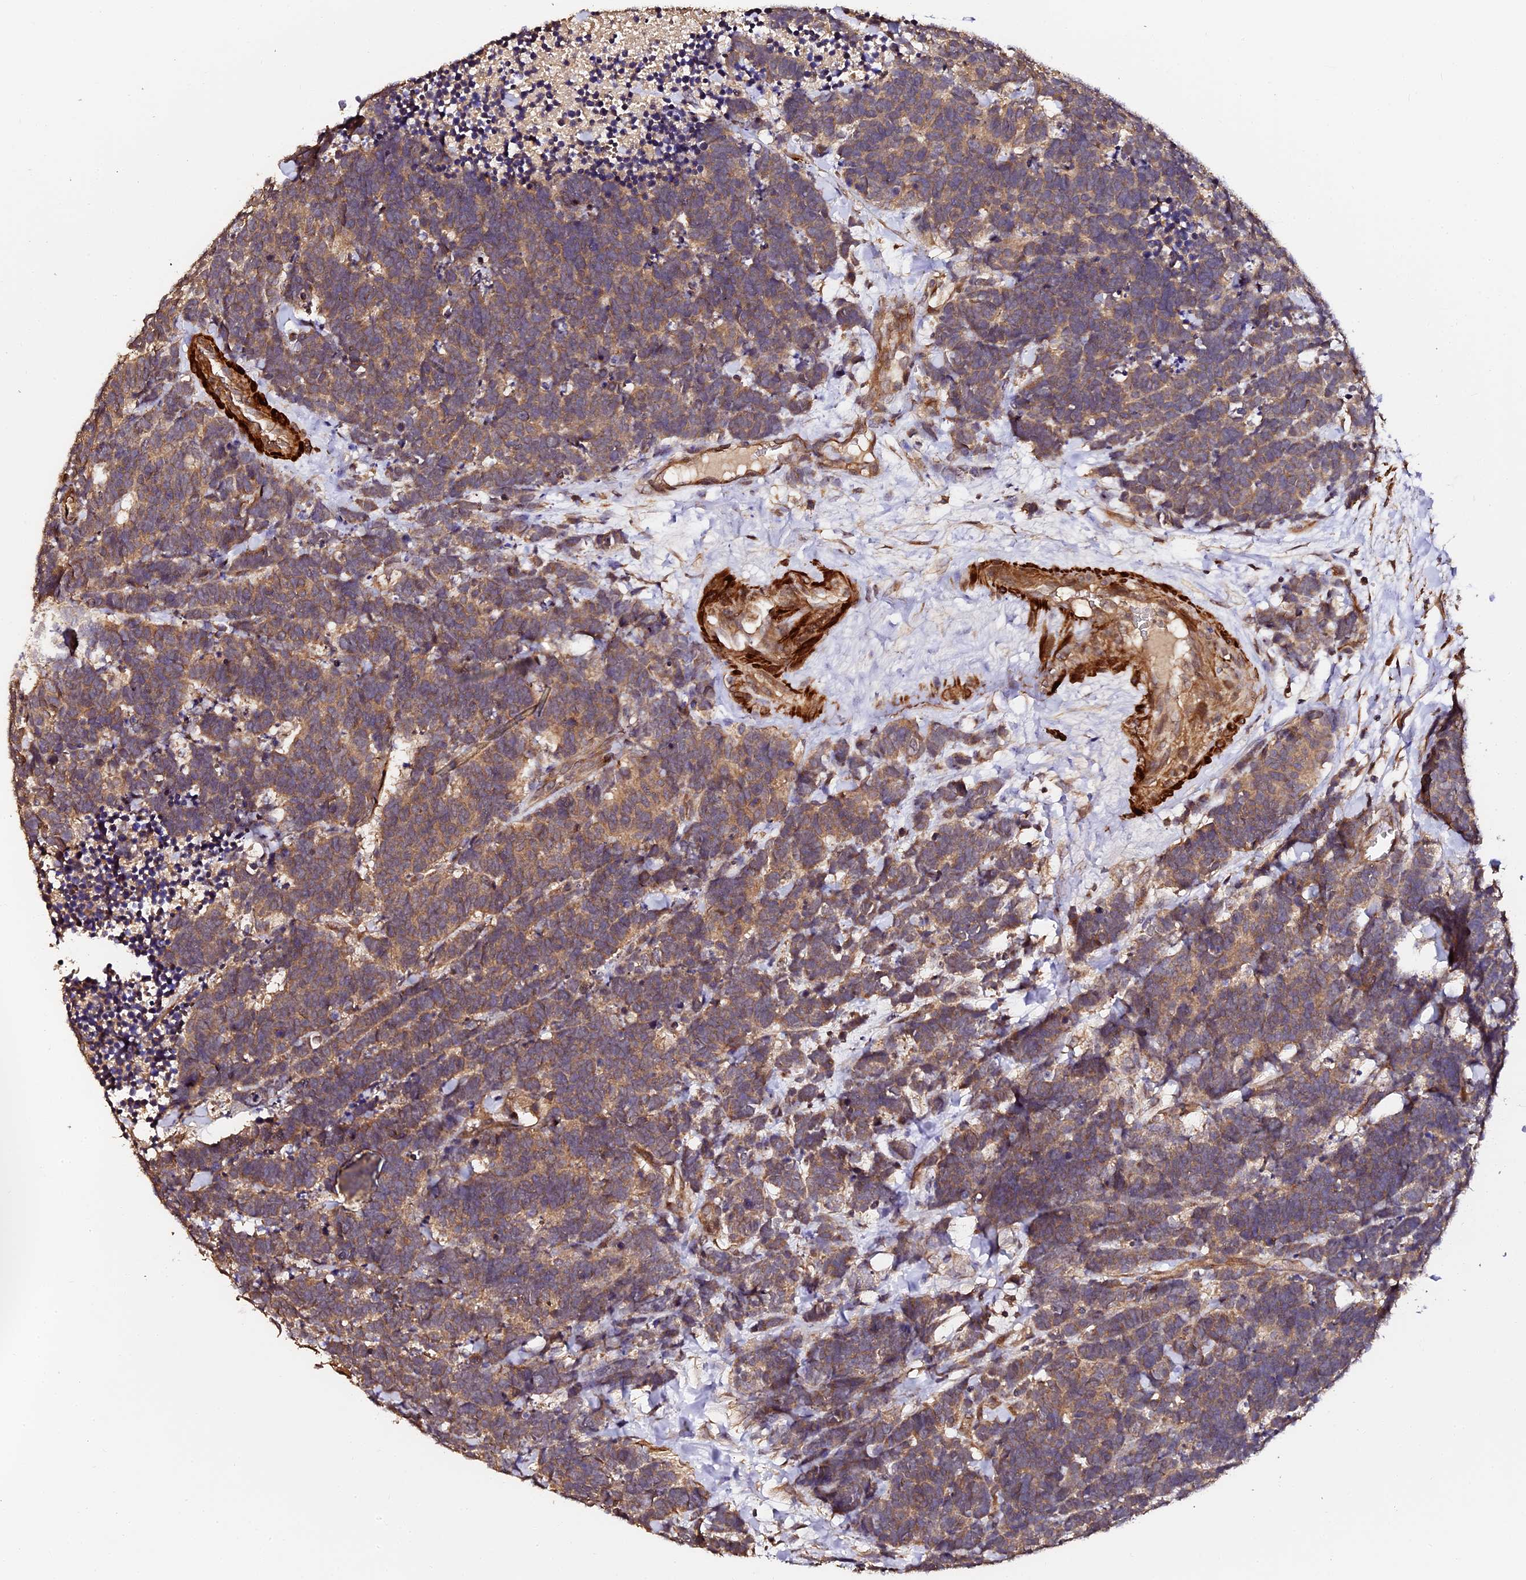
{"staining": {"intensity": "moderate", "quantity": ">75%", "location": "cytoplasmic/membranous"}, "tissue": "carcinoid", "cell_type": "Tumor cells", "image_type": "cancer", "snomed": [{"axis": "morphology", "description": "Carcinoma, NOS"}, {"axis": "morphology", "description": "Carcinoid, malignant, NOS"}, {"axis": "topography", "description": "Urinary bladder"}], "caption": "Human carcinoid stained with a protein marker displays moderate staining in tumor cells.", "gene": "TDO2", "patient": {"sex": "male", "age": 57}}